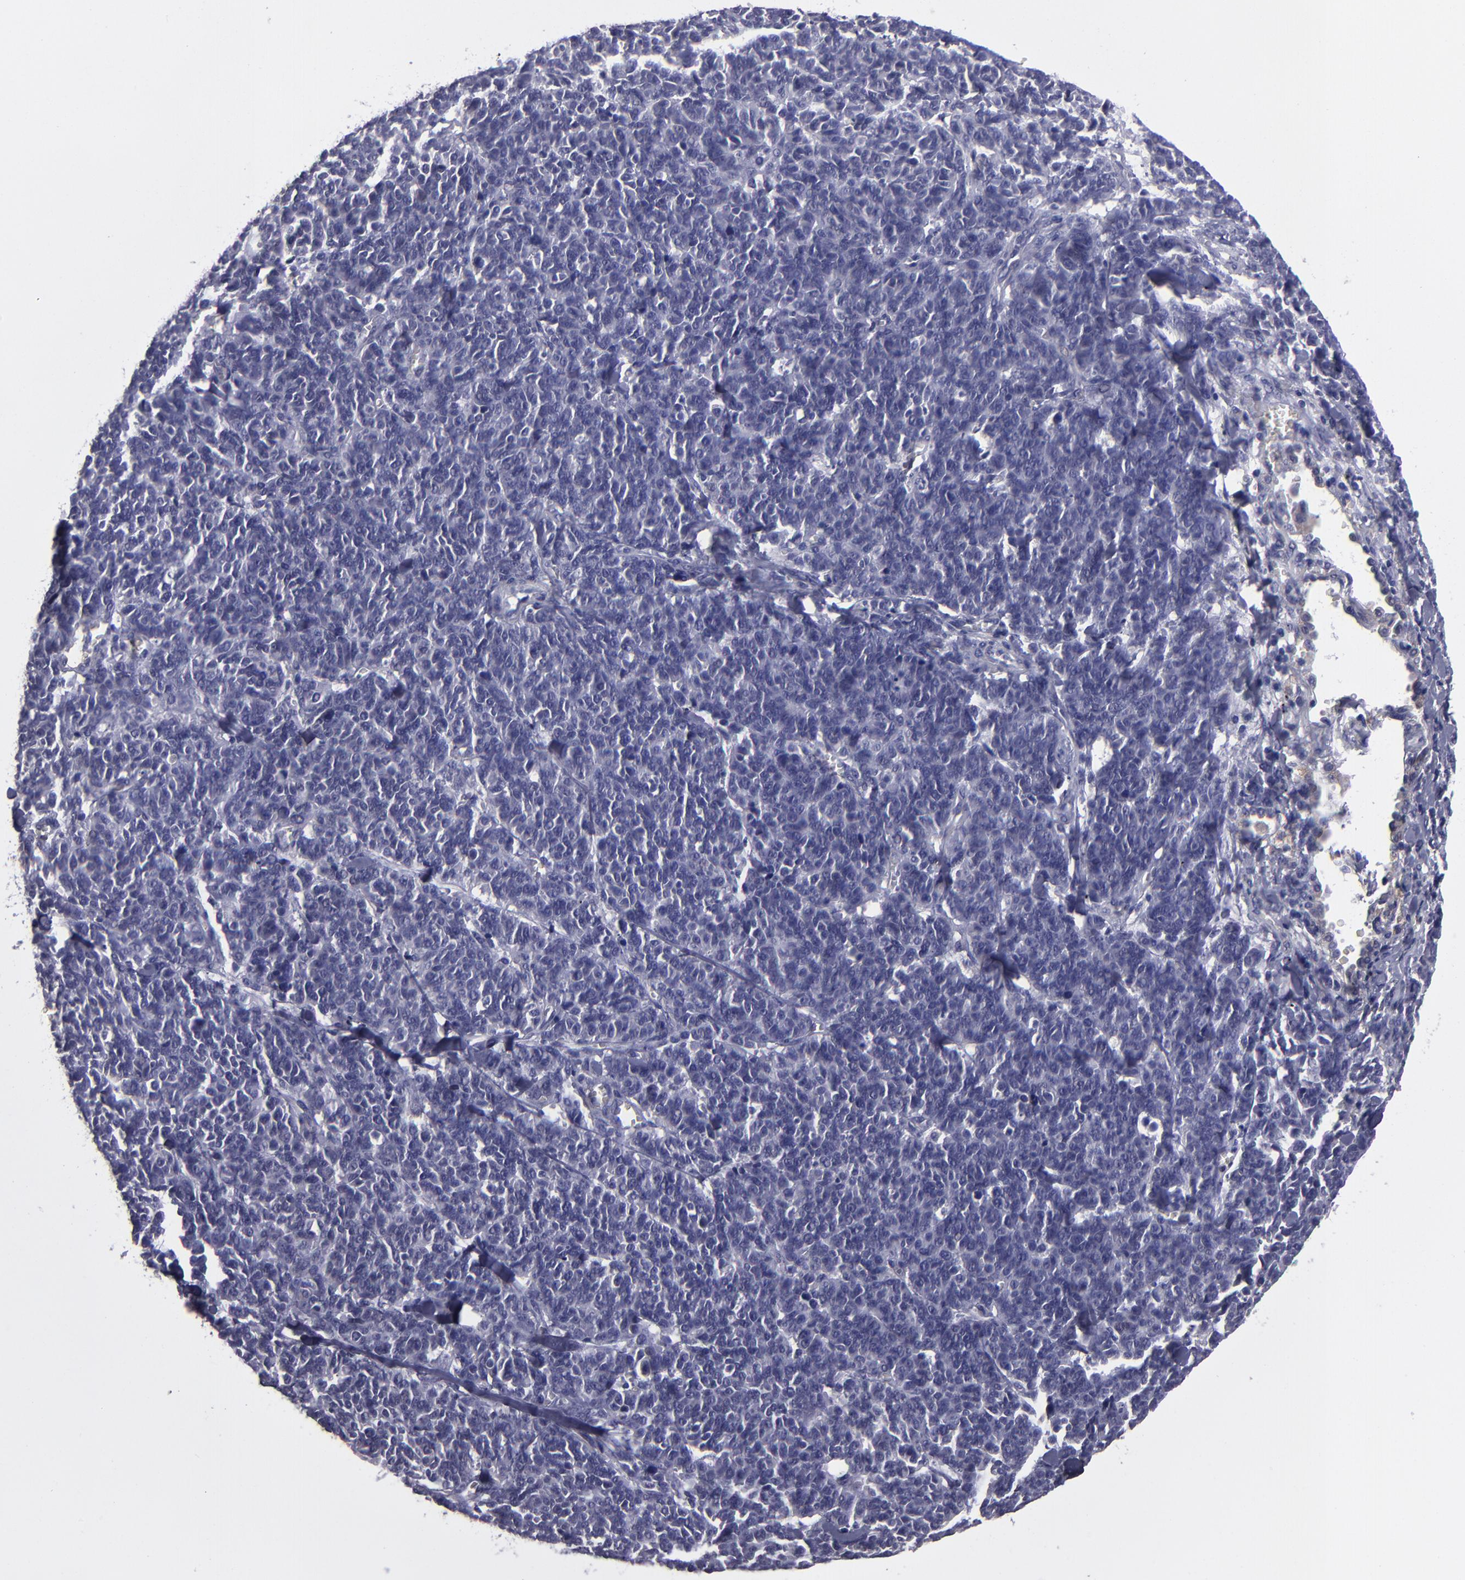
{"staining": {"intensity": "negative", "quantity": "none", "location": "none"}, "tissue": "lung cancer", "cell_type": "Tumor cells", "image_type": "cancer", "snomed": [{"axis": "morphology", "description": "Neoplasm, malignant, NOS"}, {"axis": "topography", "description": "Lung"}], "caption": "Malignant neoplasm (lung) was stained to show a protein in brown. There is no significant positivity in tumor cells. (Immunohistochemistry (ihc), brightfield microscopy, high magnification).", "gene": "CEBPE", "patient": {"sex": "female", "age": 58}}